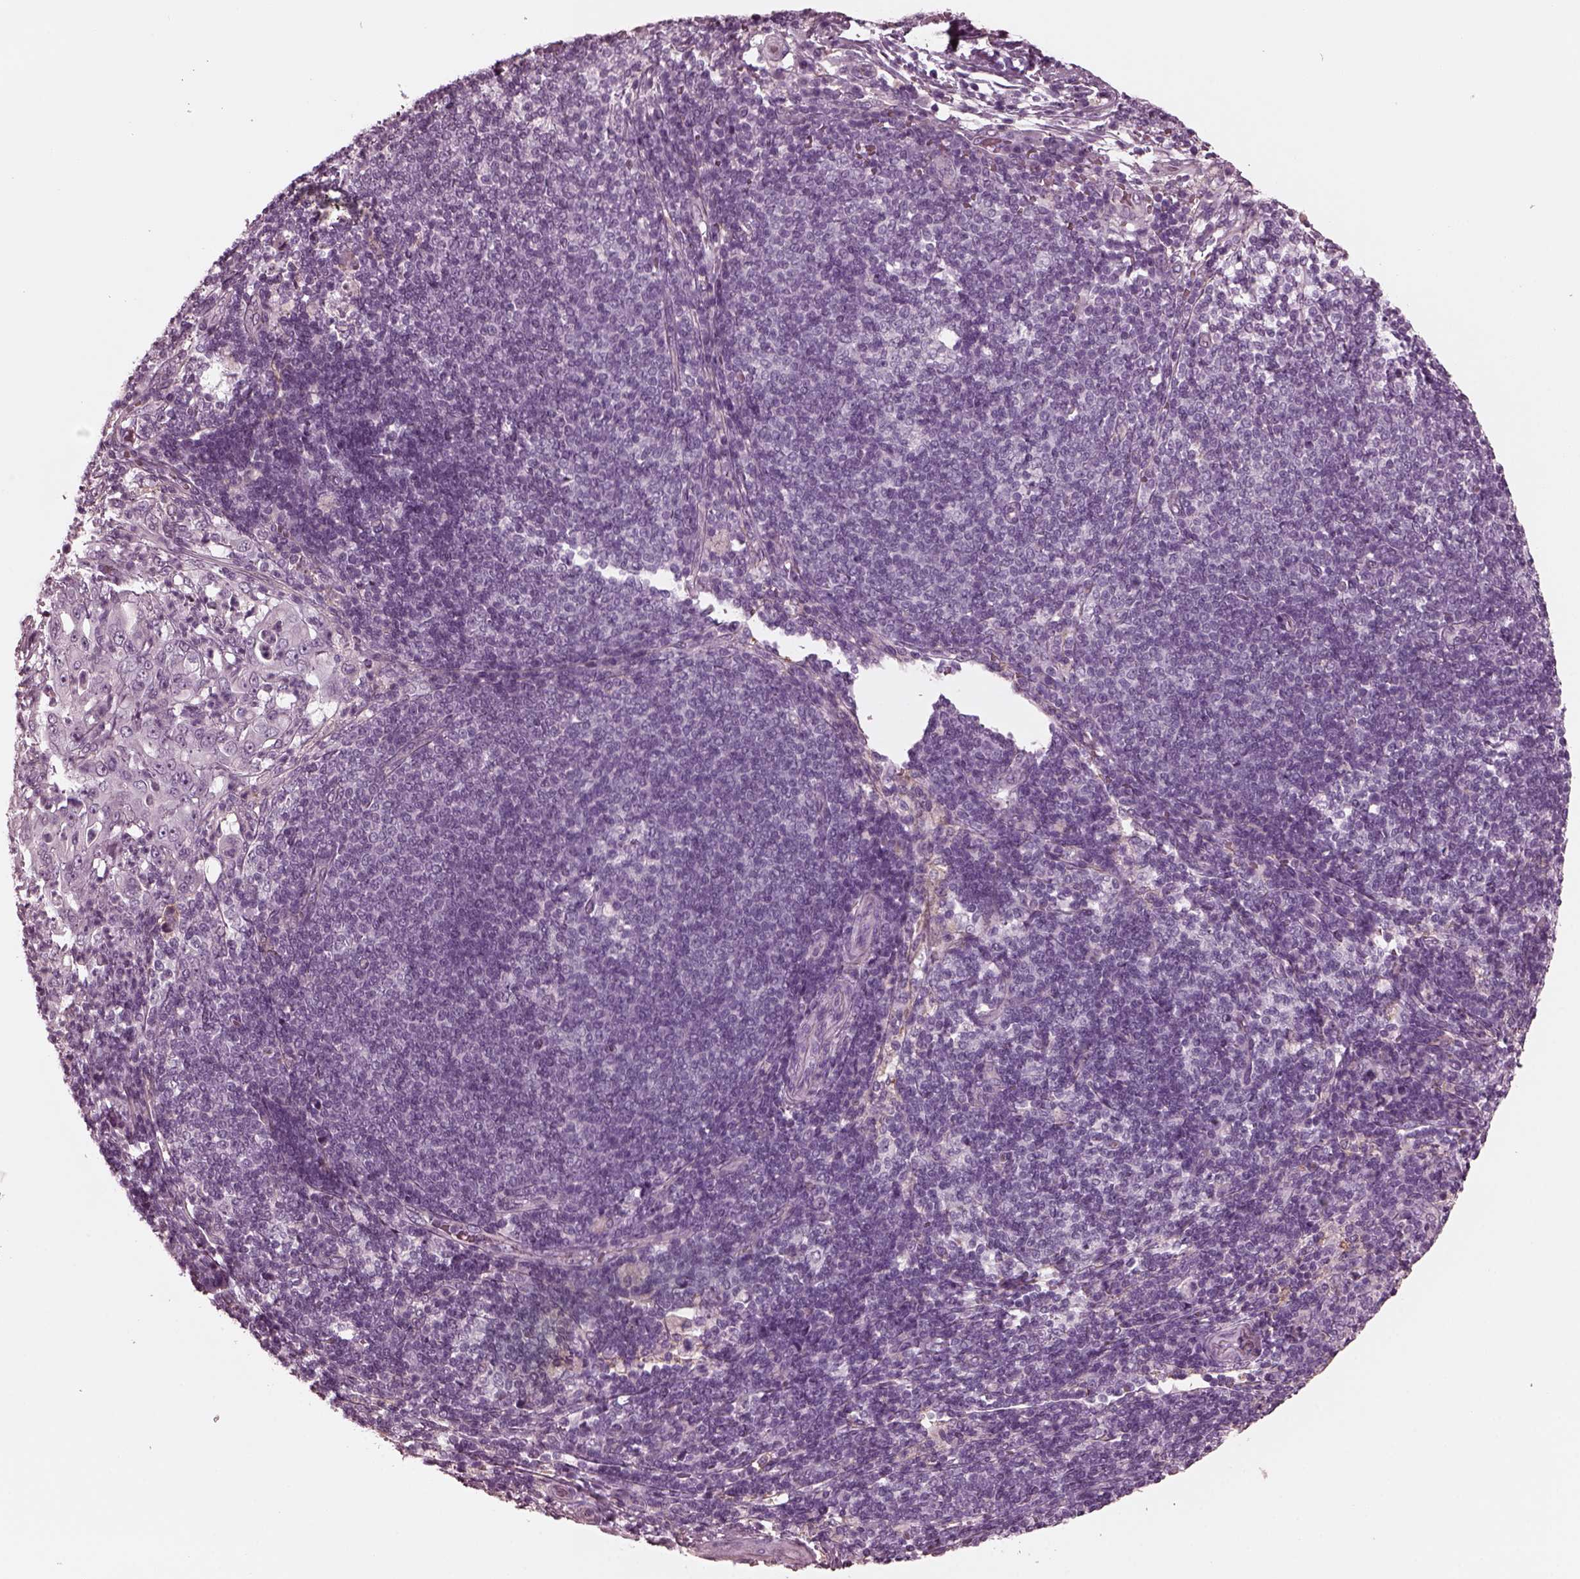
{"staining": {"intensity": "negative", "quantity": "none", "location": "none"}, "tissue": "pancreatic cancer", "cell_type": "Tumor cells", "image_type": "cancer", "snomed": [{"axis": "morphology", "description": "Adenocarcinoma, NOS"}, {"axis": "topography", "description": "Pancreas"}], "caption": "The photomicrograph shows no significant staining in tumor cells of pancreatic cancer. (DAB immunohistochemistry (IHC) with hematoxylin counter stain).", "gene": "CGA", "patient": {"sex": "male", "age": 71}}